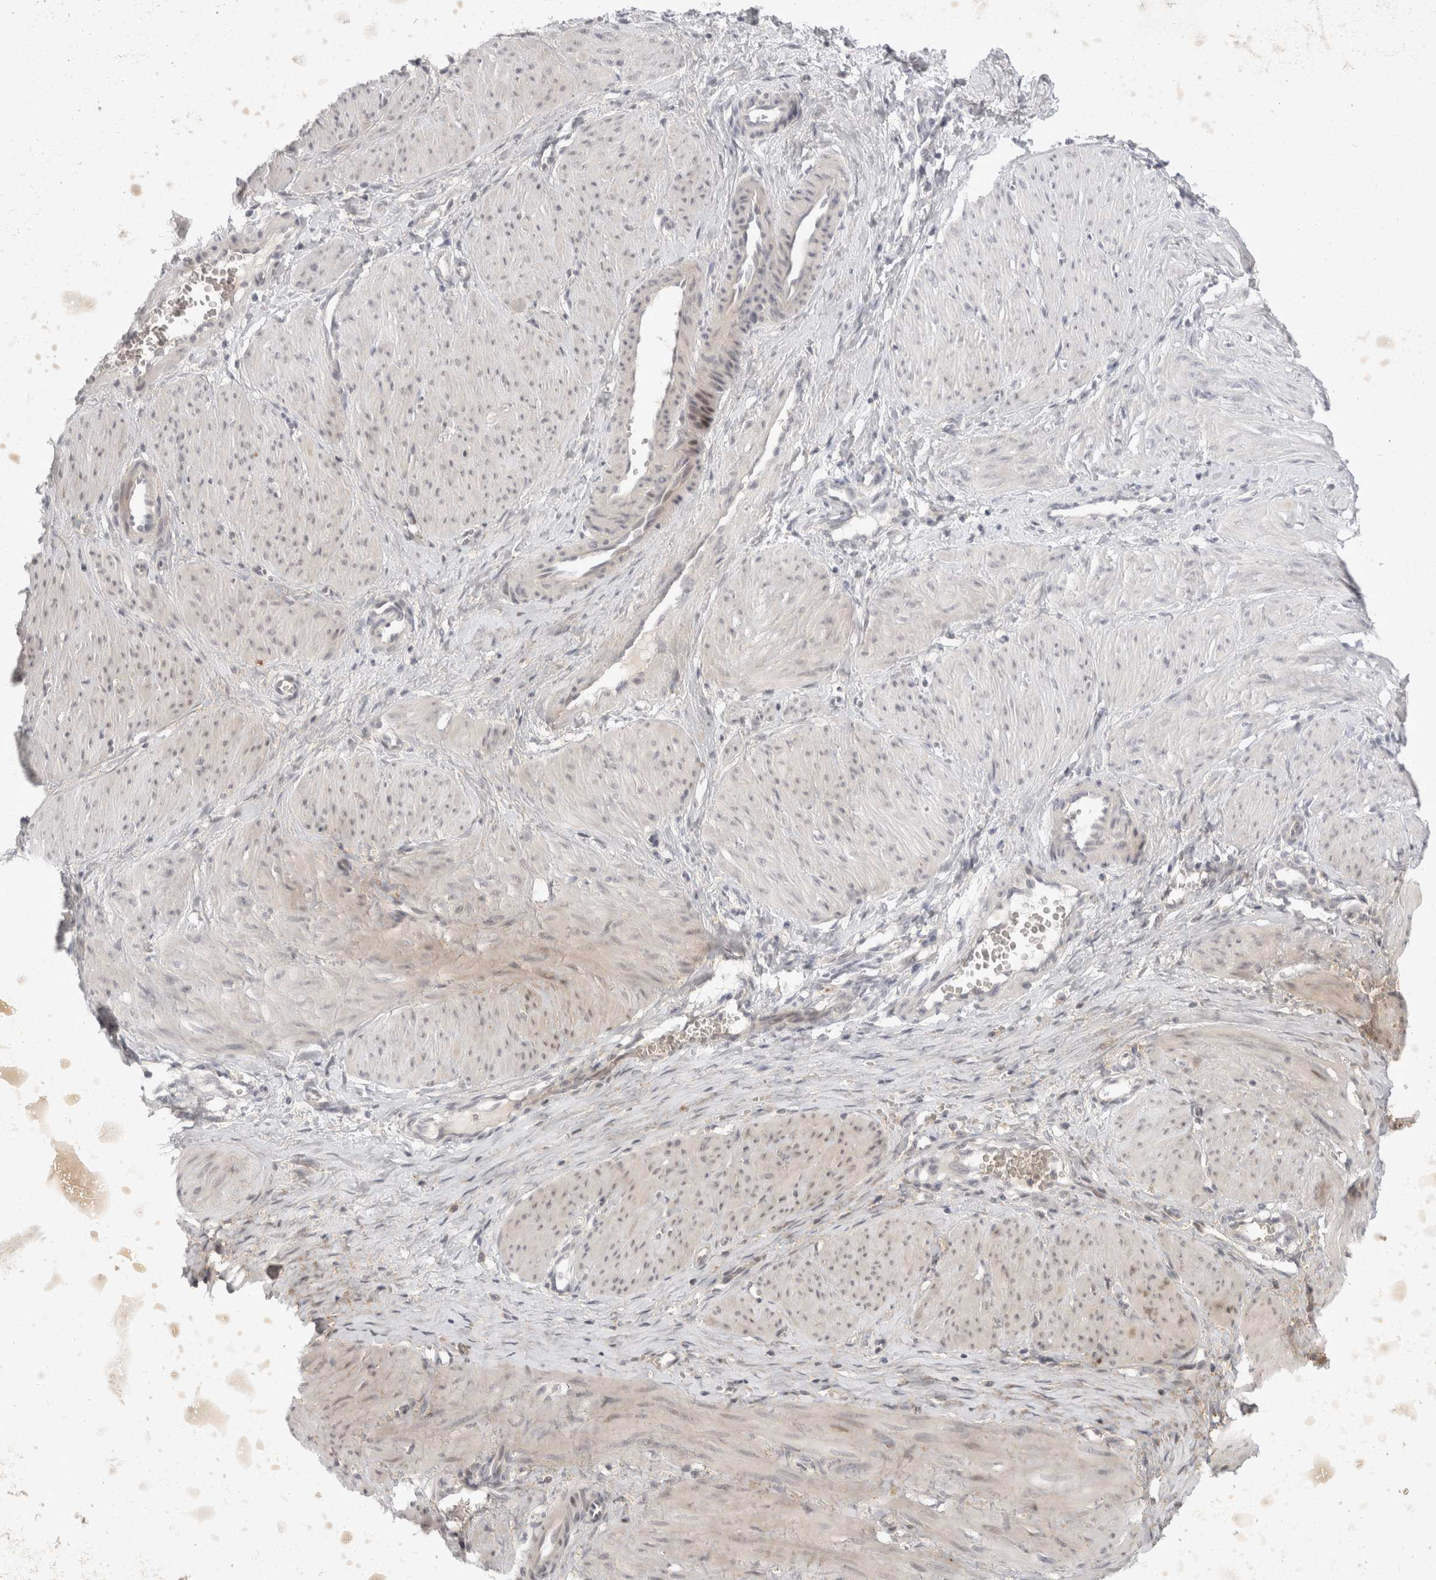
{"staining": {"intensity": "moderate", "quantity": "25%-75%", "location": "cytoplasmic/membranous,nuclear"}, "tissue": "smooth muscle", "cell_type": "Smooth muscle cells", "image_type": "normal", "snomed": [{"axis": "morphology", "description": "Normal tissue, NOS"}, {"axis": "topography", "description": "Endometrium"}], "caption": "This micrograph displays immunohistochemistry (IHC) staining of normal smooth muscle, with medium moderate cytoplasmic/membranous,nuclear staining in approximately 25%-75% of smooth muscle cells.", "gene": "TOM1L2", "patient": {"sex": "female", "age": 33}}